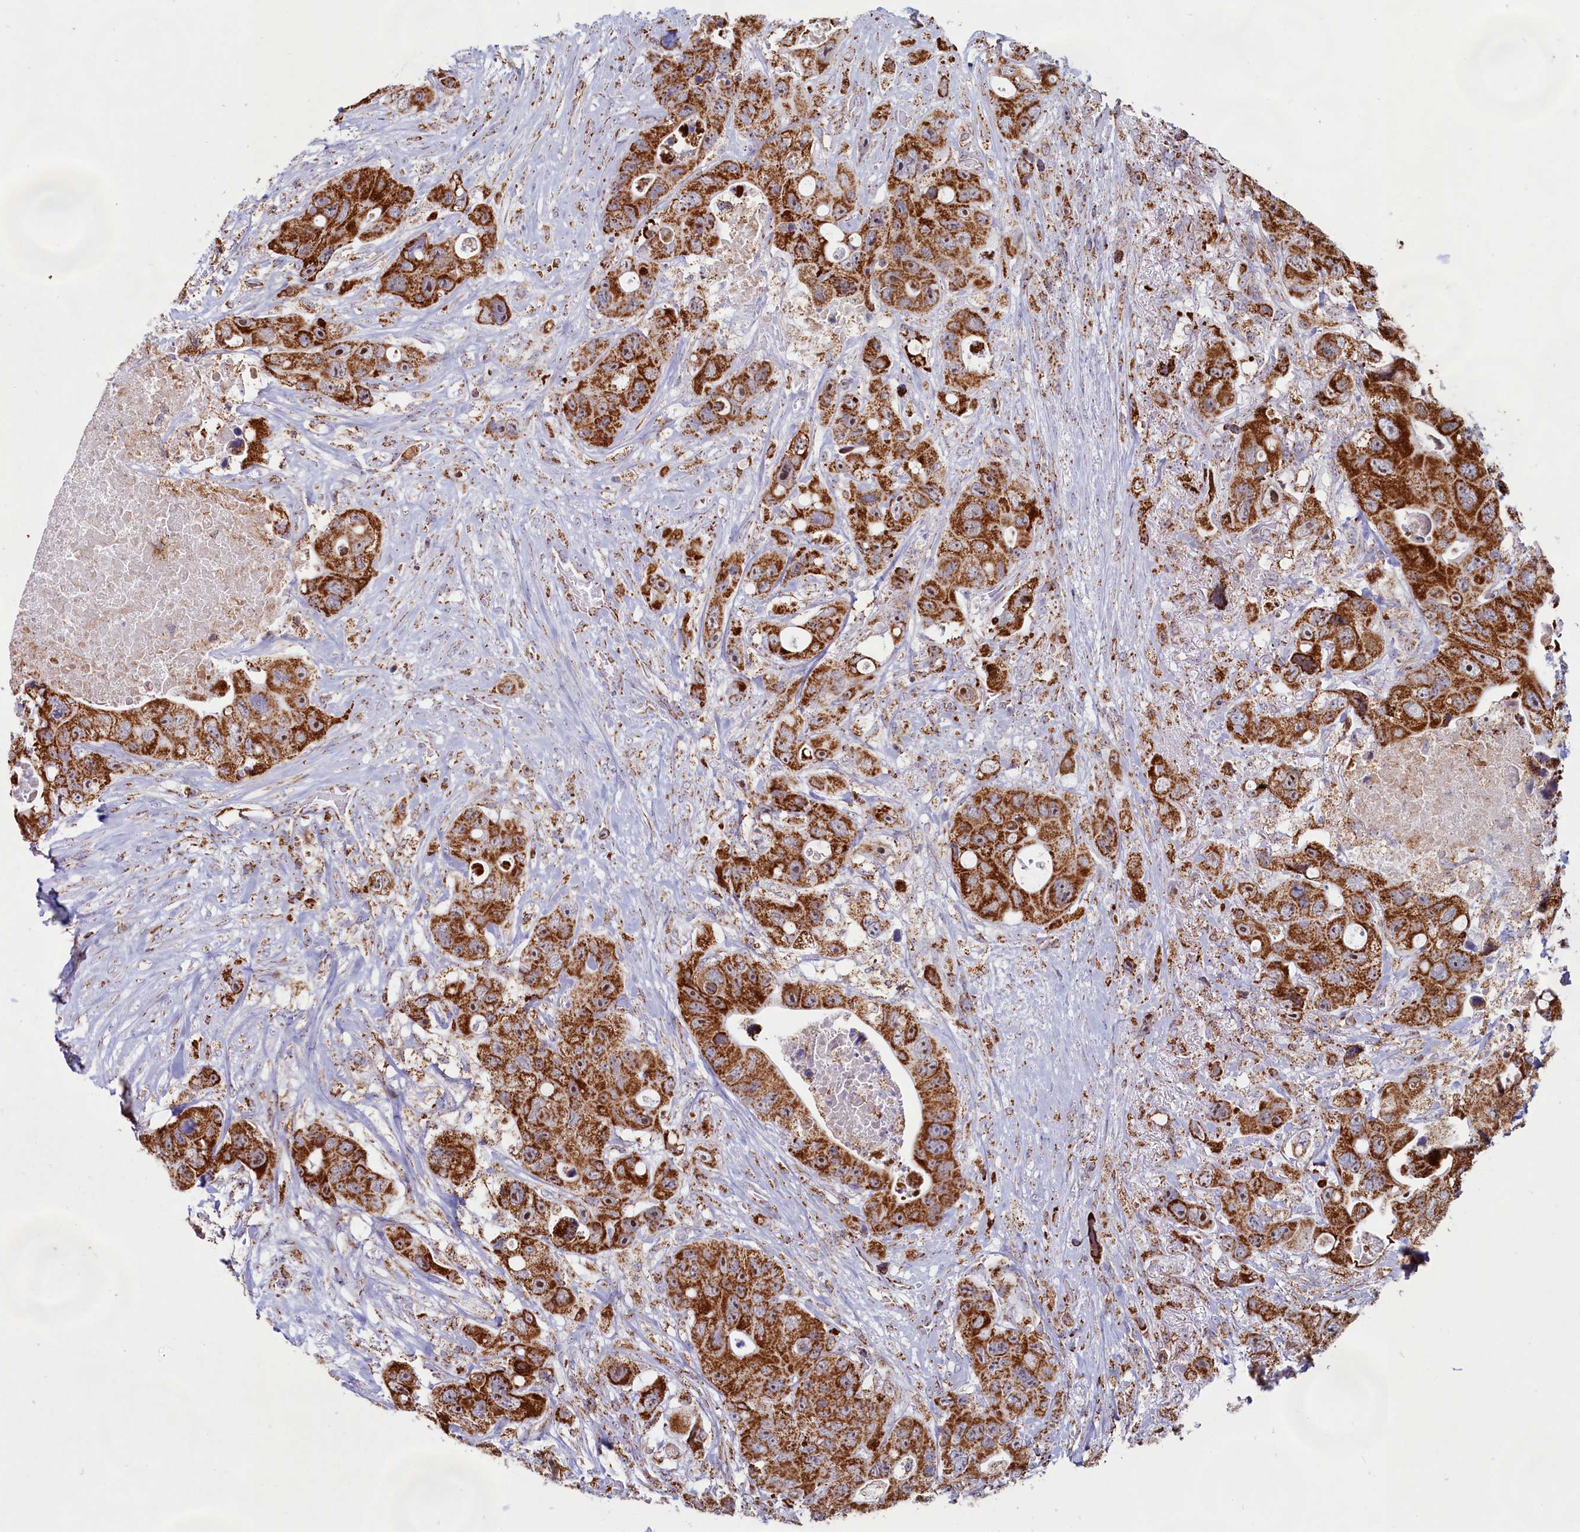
{"staining": {"intensity": "strong", "quantity": ">75%", "location": "cytoplasmic/membranous"}, "tissue": "colorectal cancer", "cell_type": "Tumor cells", "image_type": "cancer", "snomed": [{"axis": "morphology", "description": "Adenocarcinoma, NOS"}, {"axis": "topography", "description": "Colon"}], "caption": "The immunohistochemical stain shows strong cytoplasmic/membranous expression in tumor cells of colorectal adenocarcinoma tissue.", "gene": "C1D", "patient": {"sex": "female", "age": 46}}